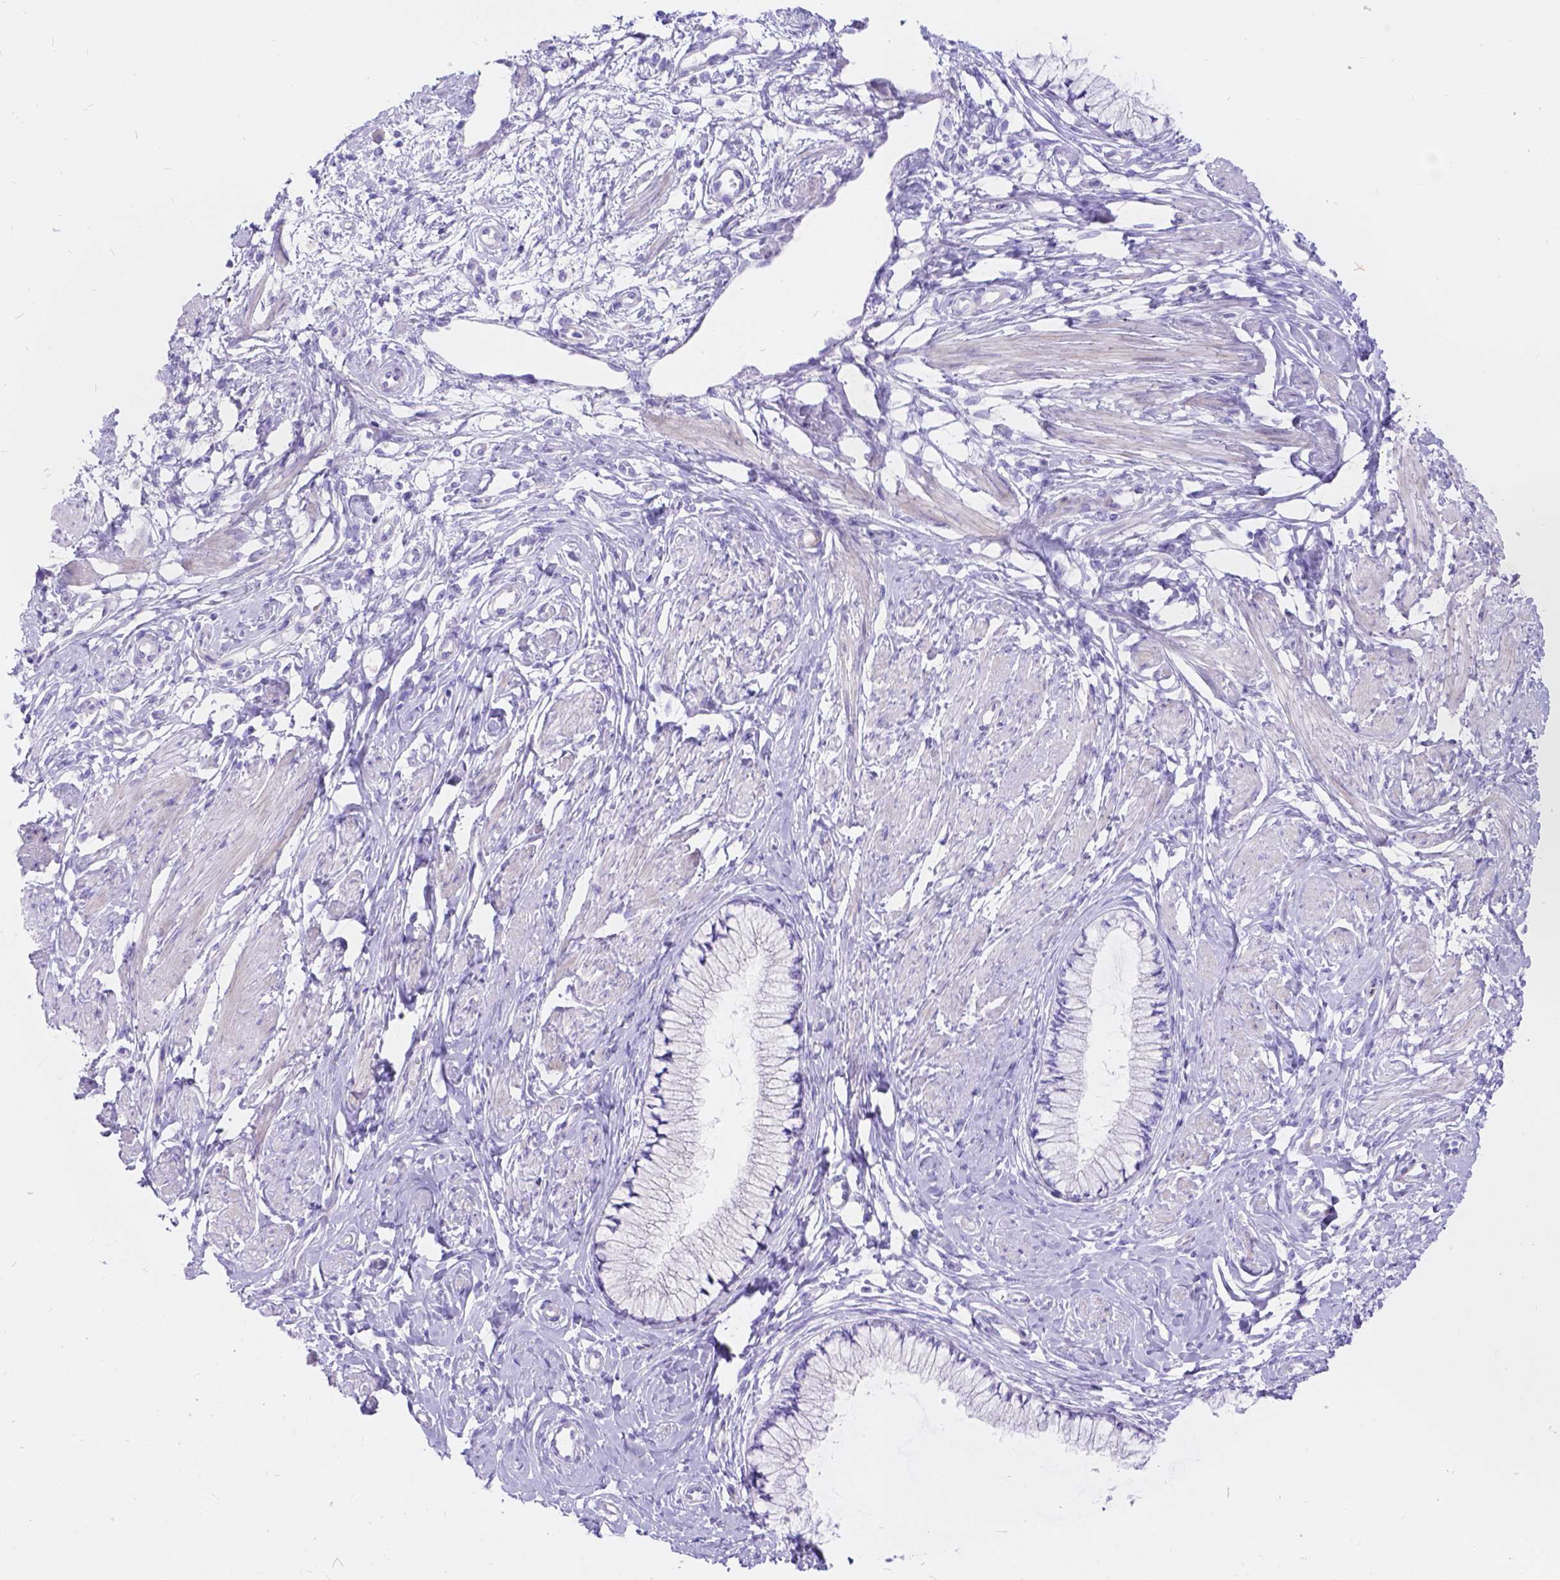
{"staining": {"intensity": "negative", "quantity": "none", "location": "none"}, "tissue": "cervix", "cell_type": "Glandular cells", "image_type": "normal", "snomed": [{"axis": "morphology", "description": "Normal tissue, NOS"}, {"axis": "topography", "description": "Cervix"}], "caption": "The immunohistochemistry (IHC) micrograph has no significant positivity in glandular cells of cervix. The staining is performed using DAB brown chromogen with nuclei counter-stained in using hematoxylin.", "gene": "KLHL10", "patient": {"sex": "female", "age": 37}}